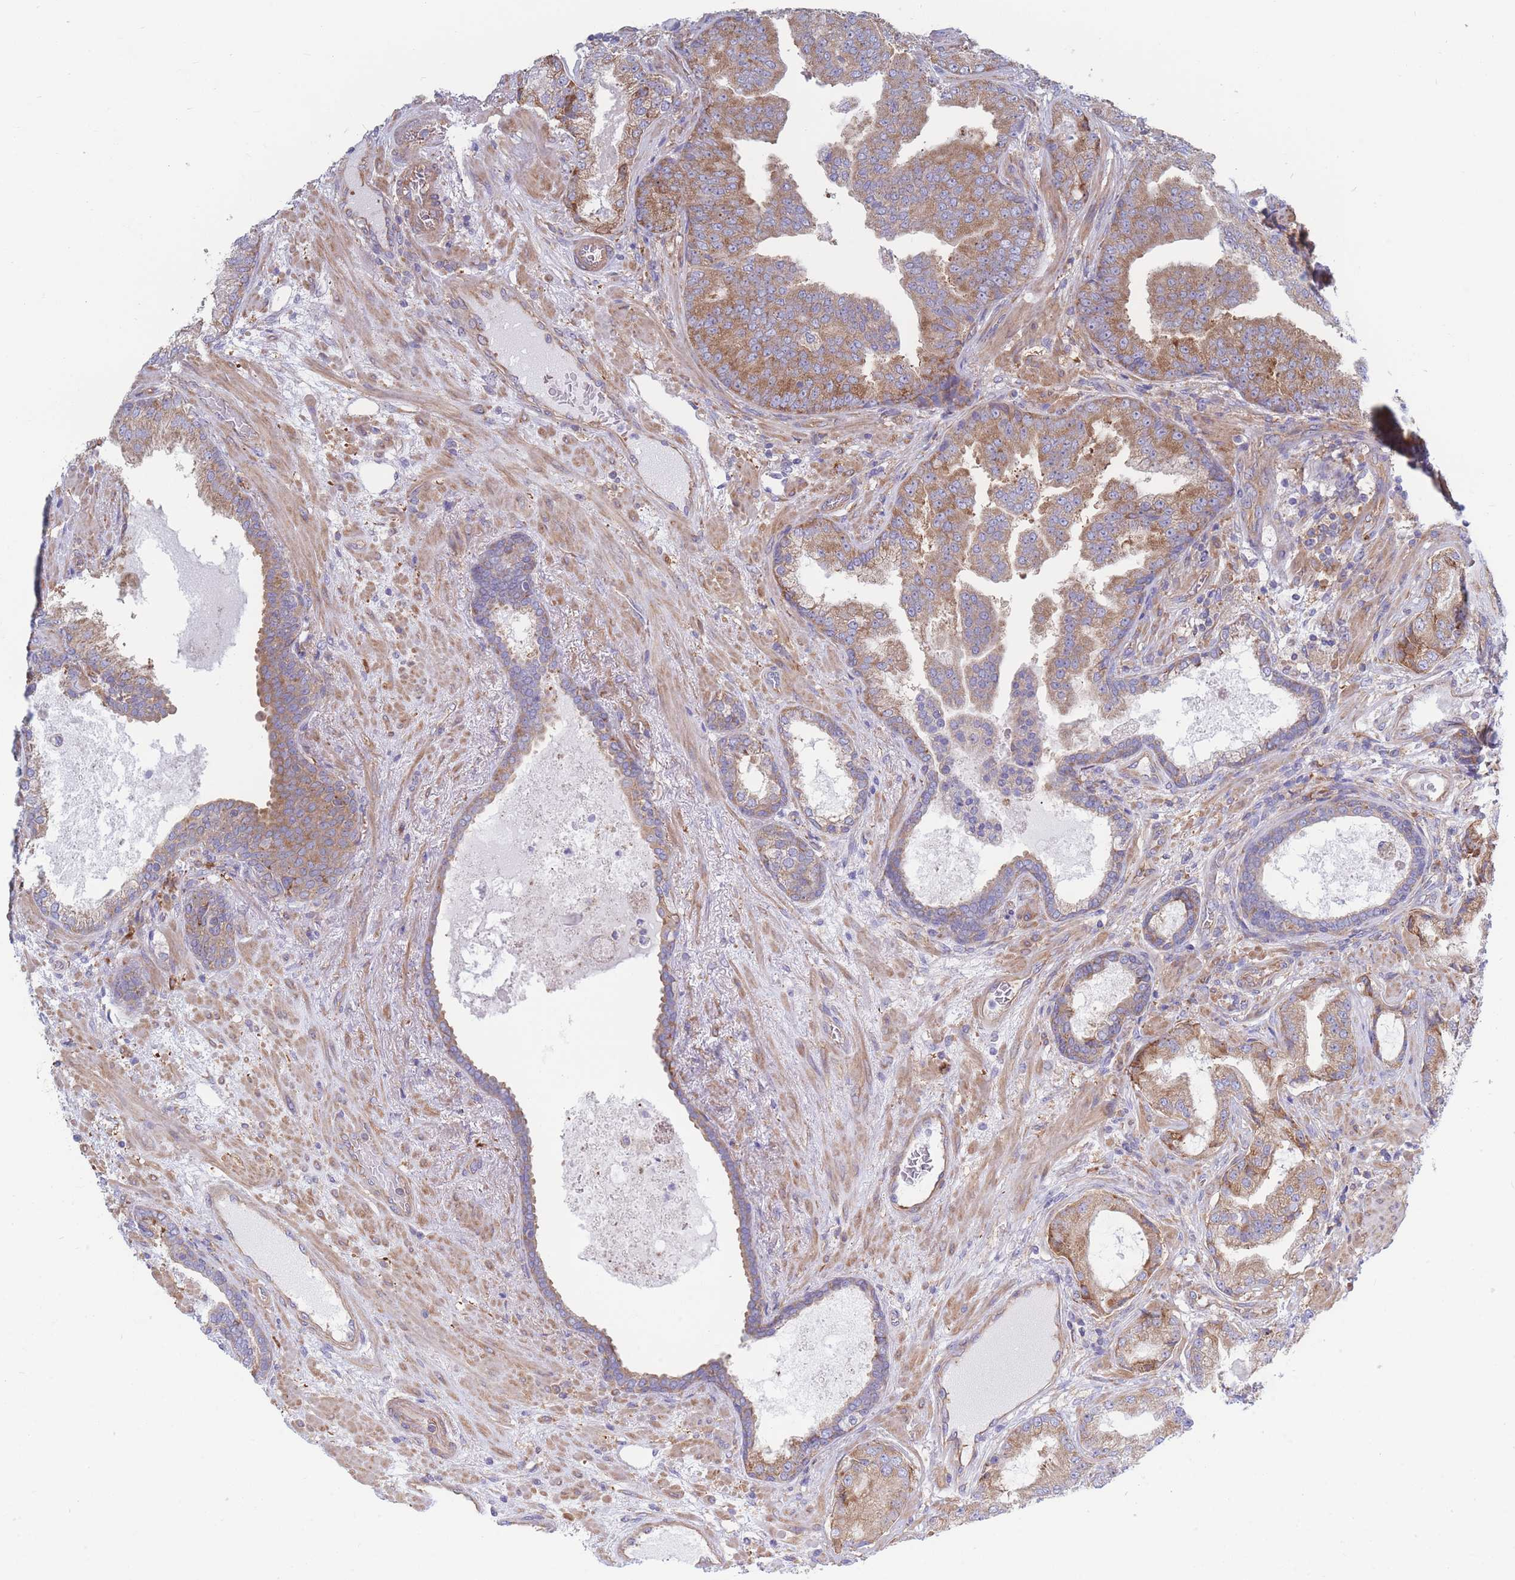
{"staining": {"intensity": "moderate", "quantity": ">75%", "location": "cytoplasmic/membranous"}, "tissue": "prostate cancer", "cell_type": "Tumor cells", "image_type": "cancer", "snomed": [{"axis": "morphology", "description": "Adenocarcinoma, High grade"}, {"axis": "topography", "description": "Prostate"}], "caption": "Tumor cells show medium levels of moderate cytoplasmic/membranous positivity in about >75% of cells in prostate adenocarcinoma (high-grade). Immunohistochemistry stains the protein in brown and the nuclei are stained blue.", "gene": "RPL8", "patient": {"sex": "male", "age": 68}}